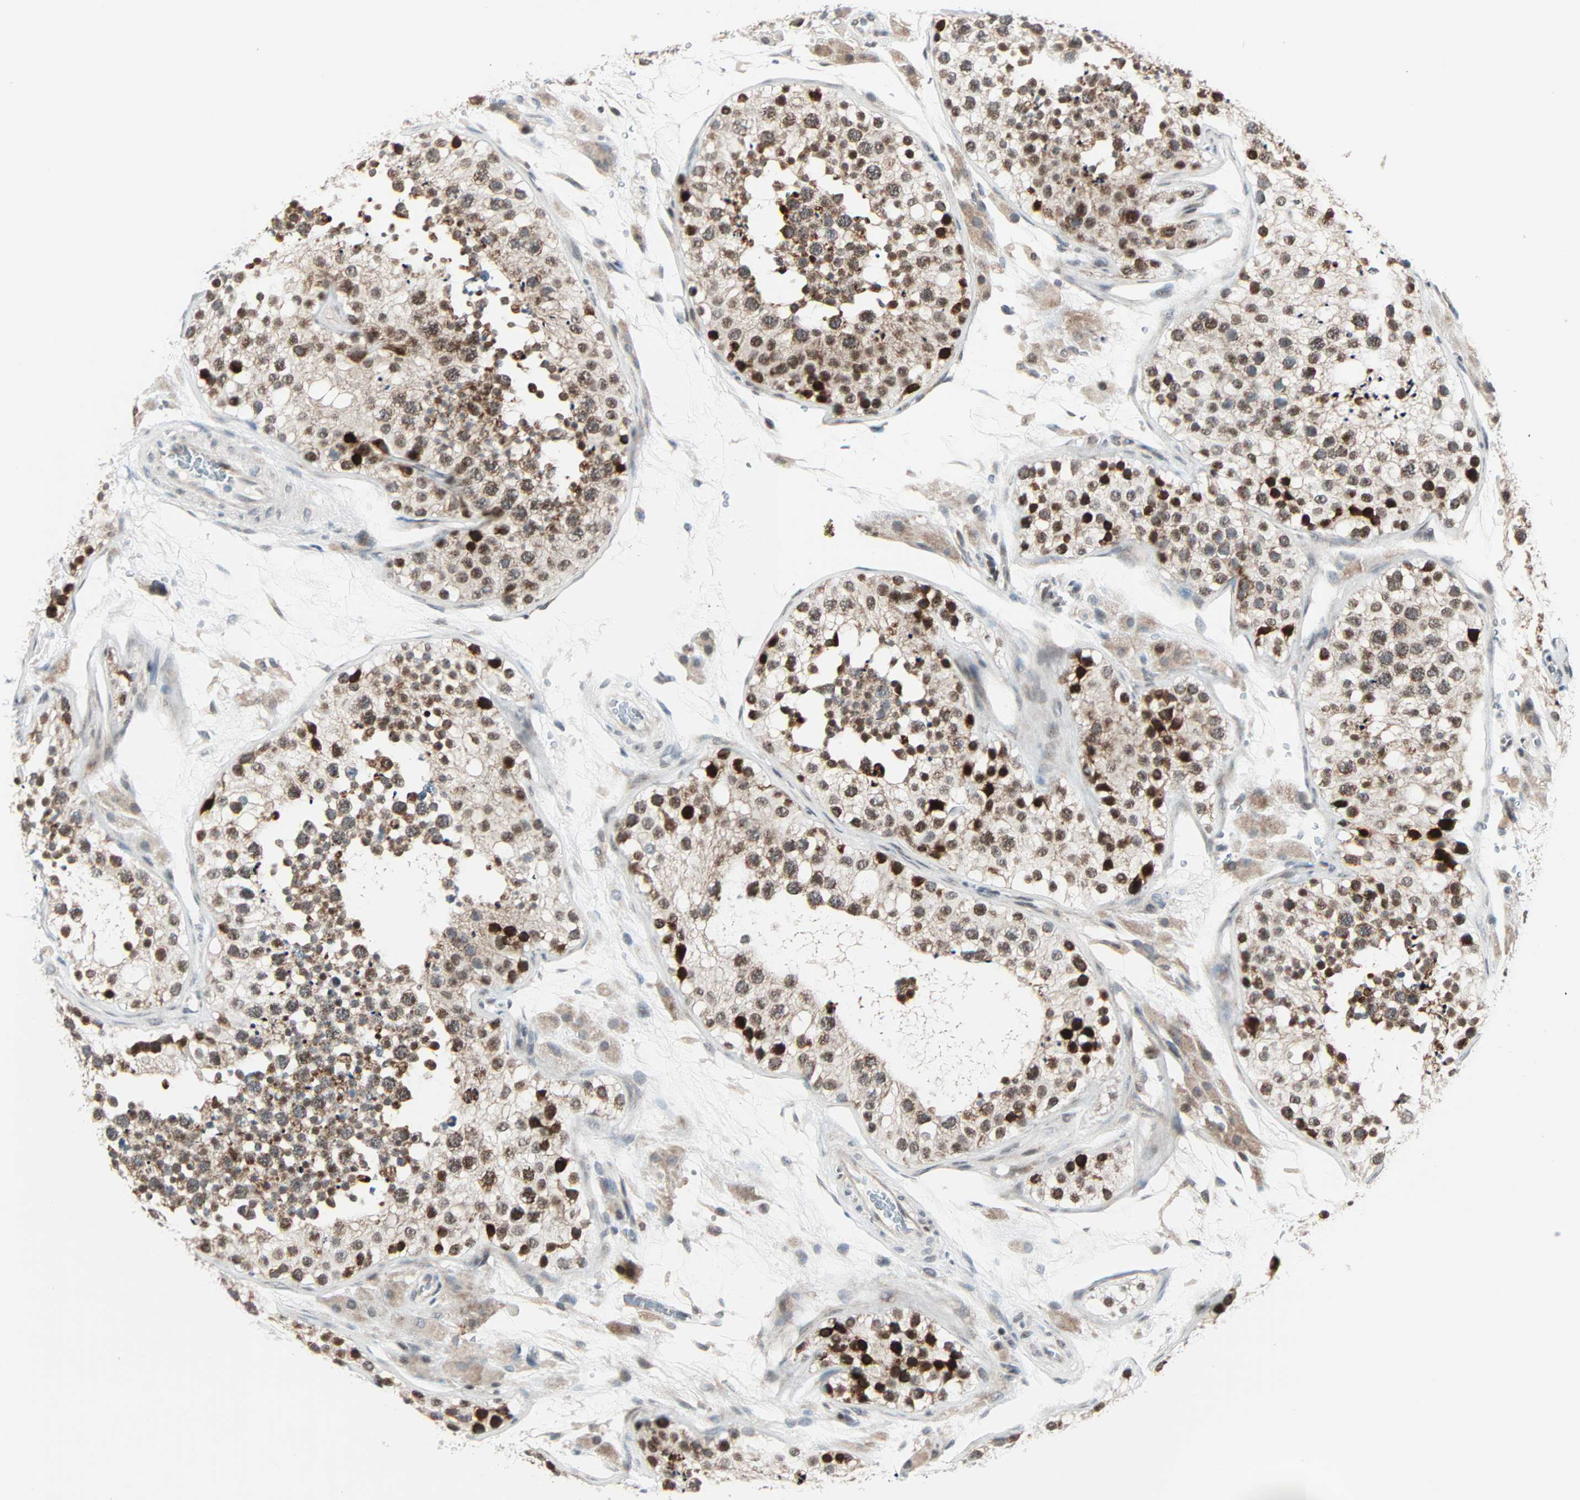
{"staining": {"intensity": "strong", "quantity": ">75%", "location": "cytoplasmic/membranous,nuclear"}, "tissue": "testis", "cell_type": "Cells in seminiferous ducts", "image_type": "normal", "snomed": [{"axis": "morphology", "description": "Normal tissue, NOS"}, {"axis": "topography", "description": "Testis"}], "caption": "An immunohistochemistry micrograph of benign tissue is shown. Protein staining in brown shows strong cytoplasmic/membranous,nuclear positivity in testis within cells in seminiferous ducts.", "gene": "CBX4", "patient": {"sex": "male", "age": 26}}